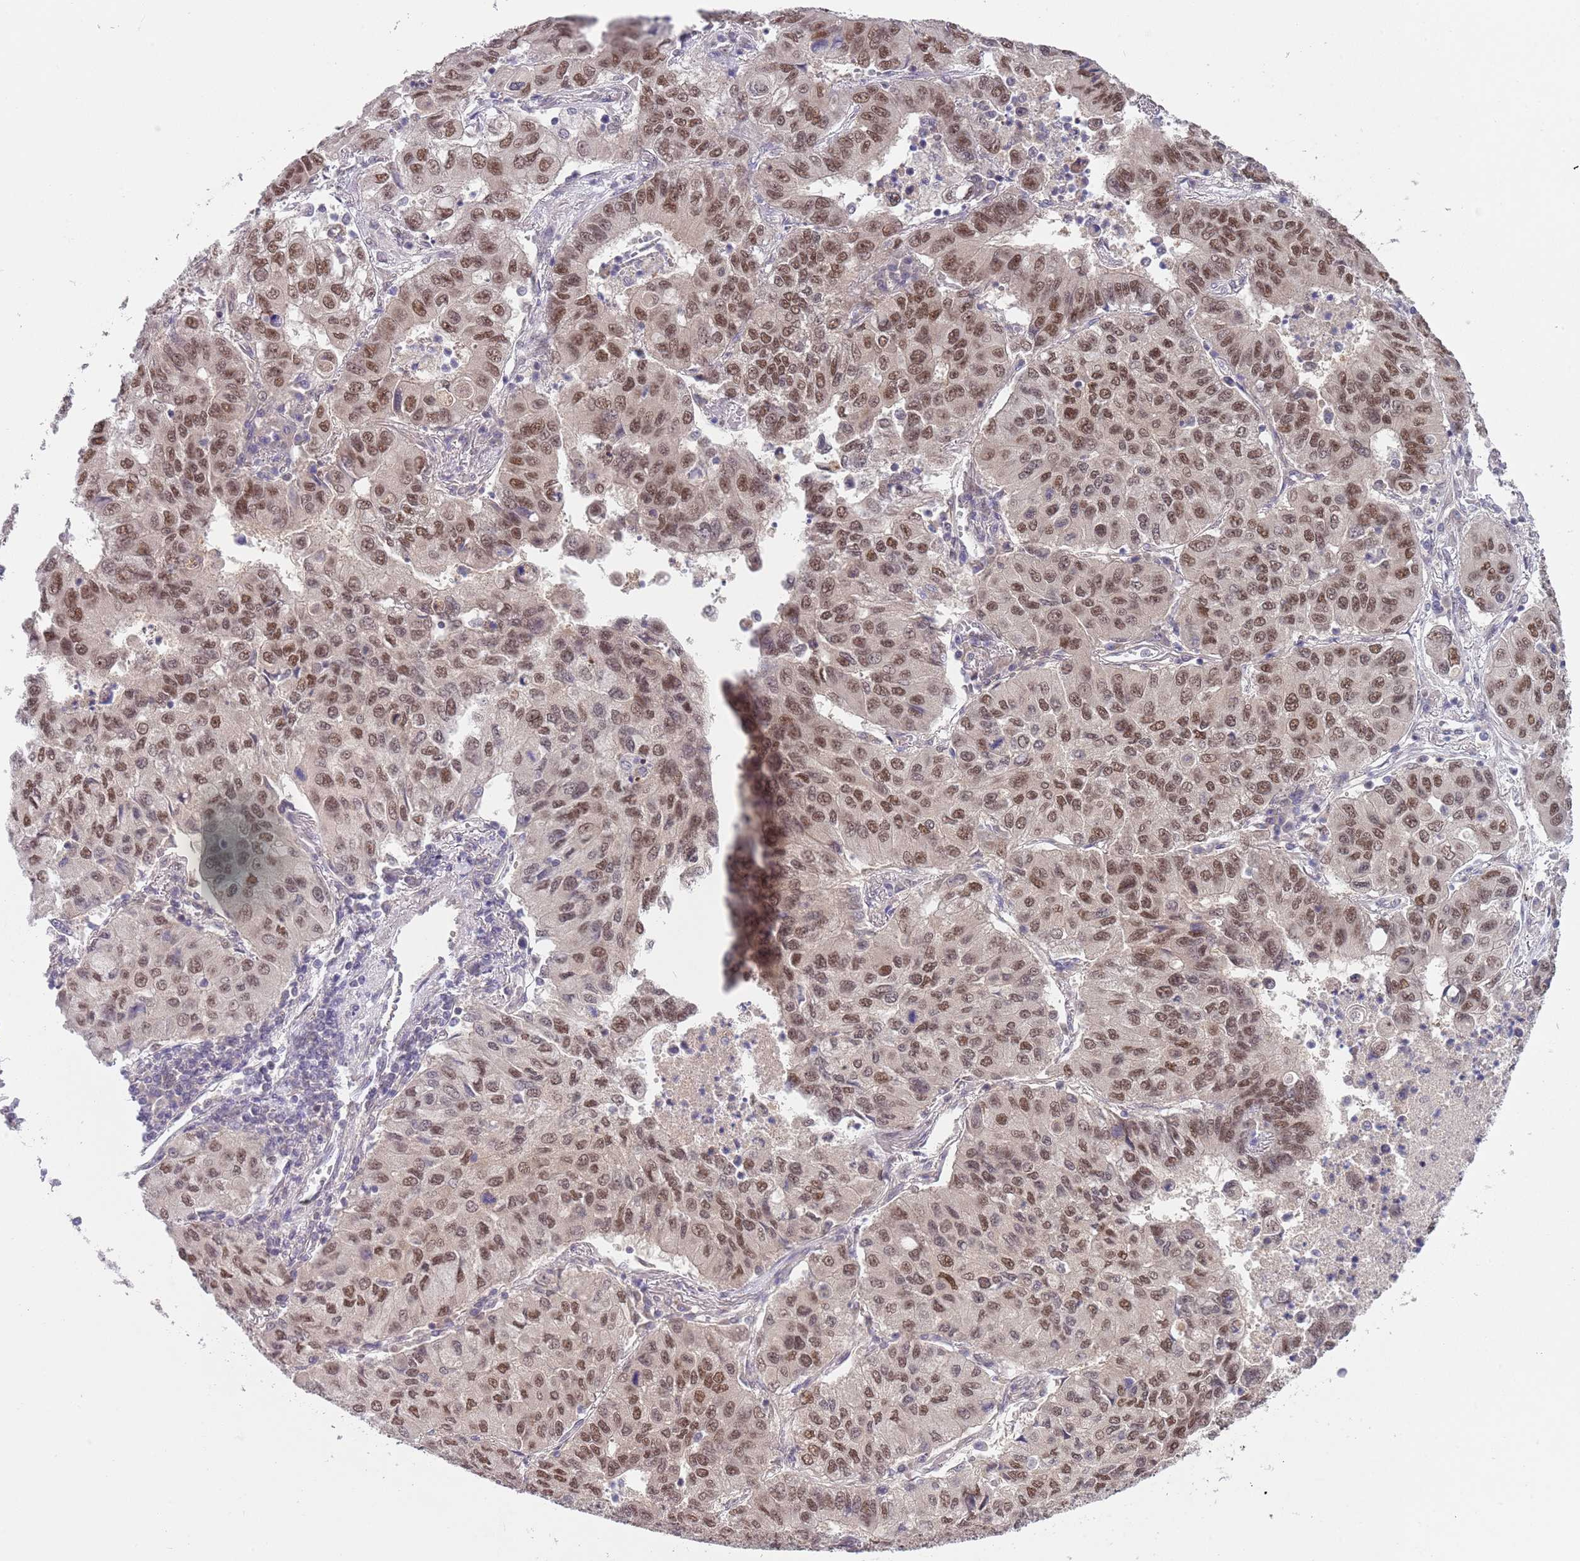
{"staining": {"intensity": "moderate", "quantity": ">75%", "location": "nuclear"}, "tissue": "lung cancer", "cell_type": "Tumor cells", "image_type": "cancer", "snomed": [{"axis": "morphology", "description": "Squamous cell carcinoma, NOS"}, {"axis": "topography", "description": "Lung"}], "caption": "A medium amount of moderate nuclear positivity is identified in about >75% of tumor cells in squamous cell carcinoma (lung) tissue. Nuclei are stained in blue.", "gene": "SEPHS2", "patient": {"sex": "male", "age": 74}}